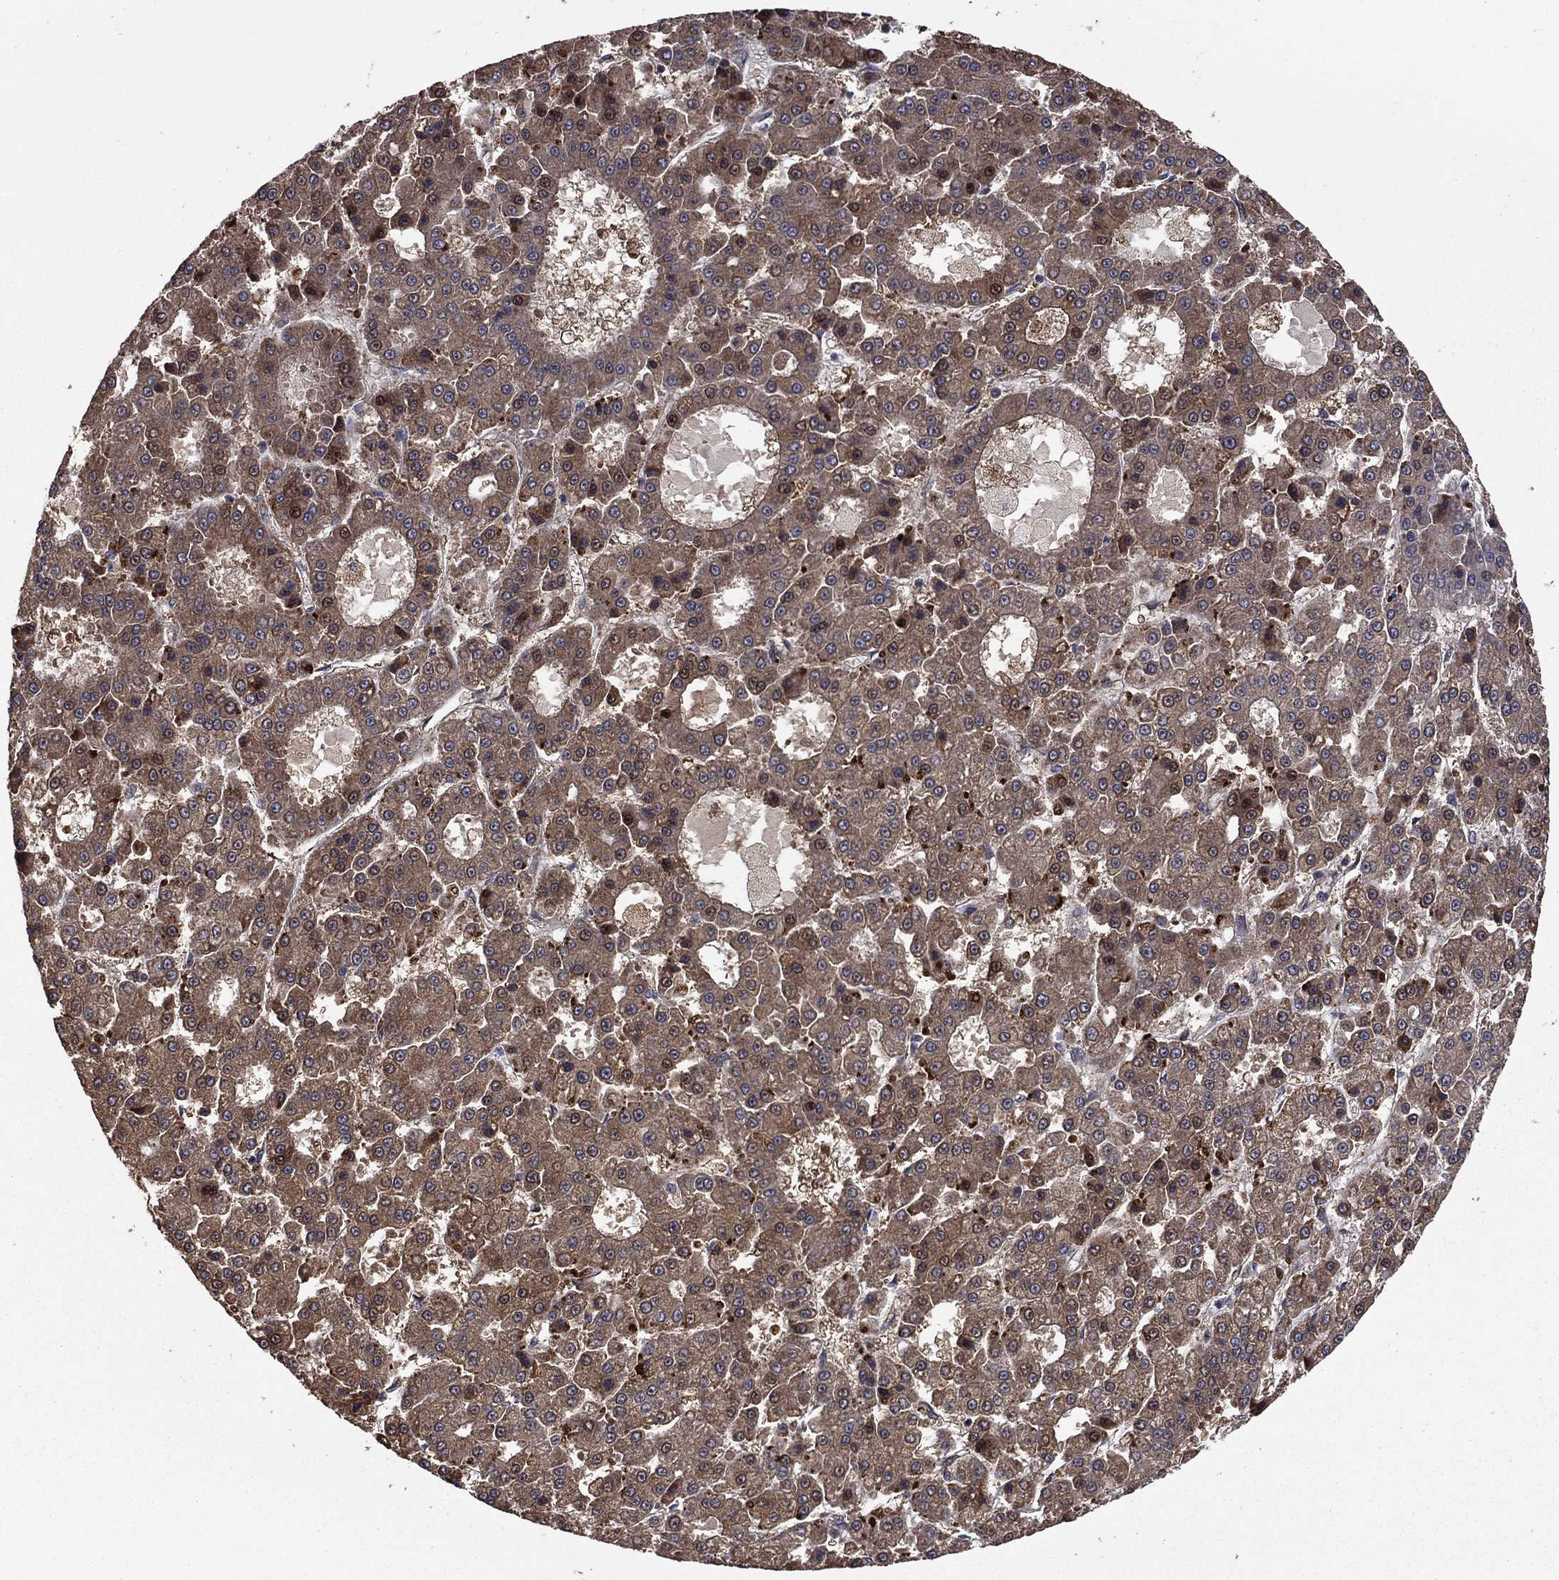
{"staining": {"intensity": "weak", "quantity": "25%-75%", "location": "cytoplasmic/membranous"}, "tissue": "liver cancer", "cell_type": "Tumor cells", "image_type": "cancer", "snomed": [{"axis": "morphology", "description": "Carcinoma, Hepatocellular, NOS"}, {"axis": "topography", "description": "Liver"}], "caption": "High-power microscopy captured an immunohistochemistry (IHC) image of liver cancer (hepatocellular carcinoma), revealing weak cytoplasmic/membranous expression in about 25%-75% of tumor cells.", "gene": "BABAM2", "patient": {"sex": "male", "age": 70}}